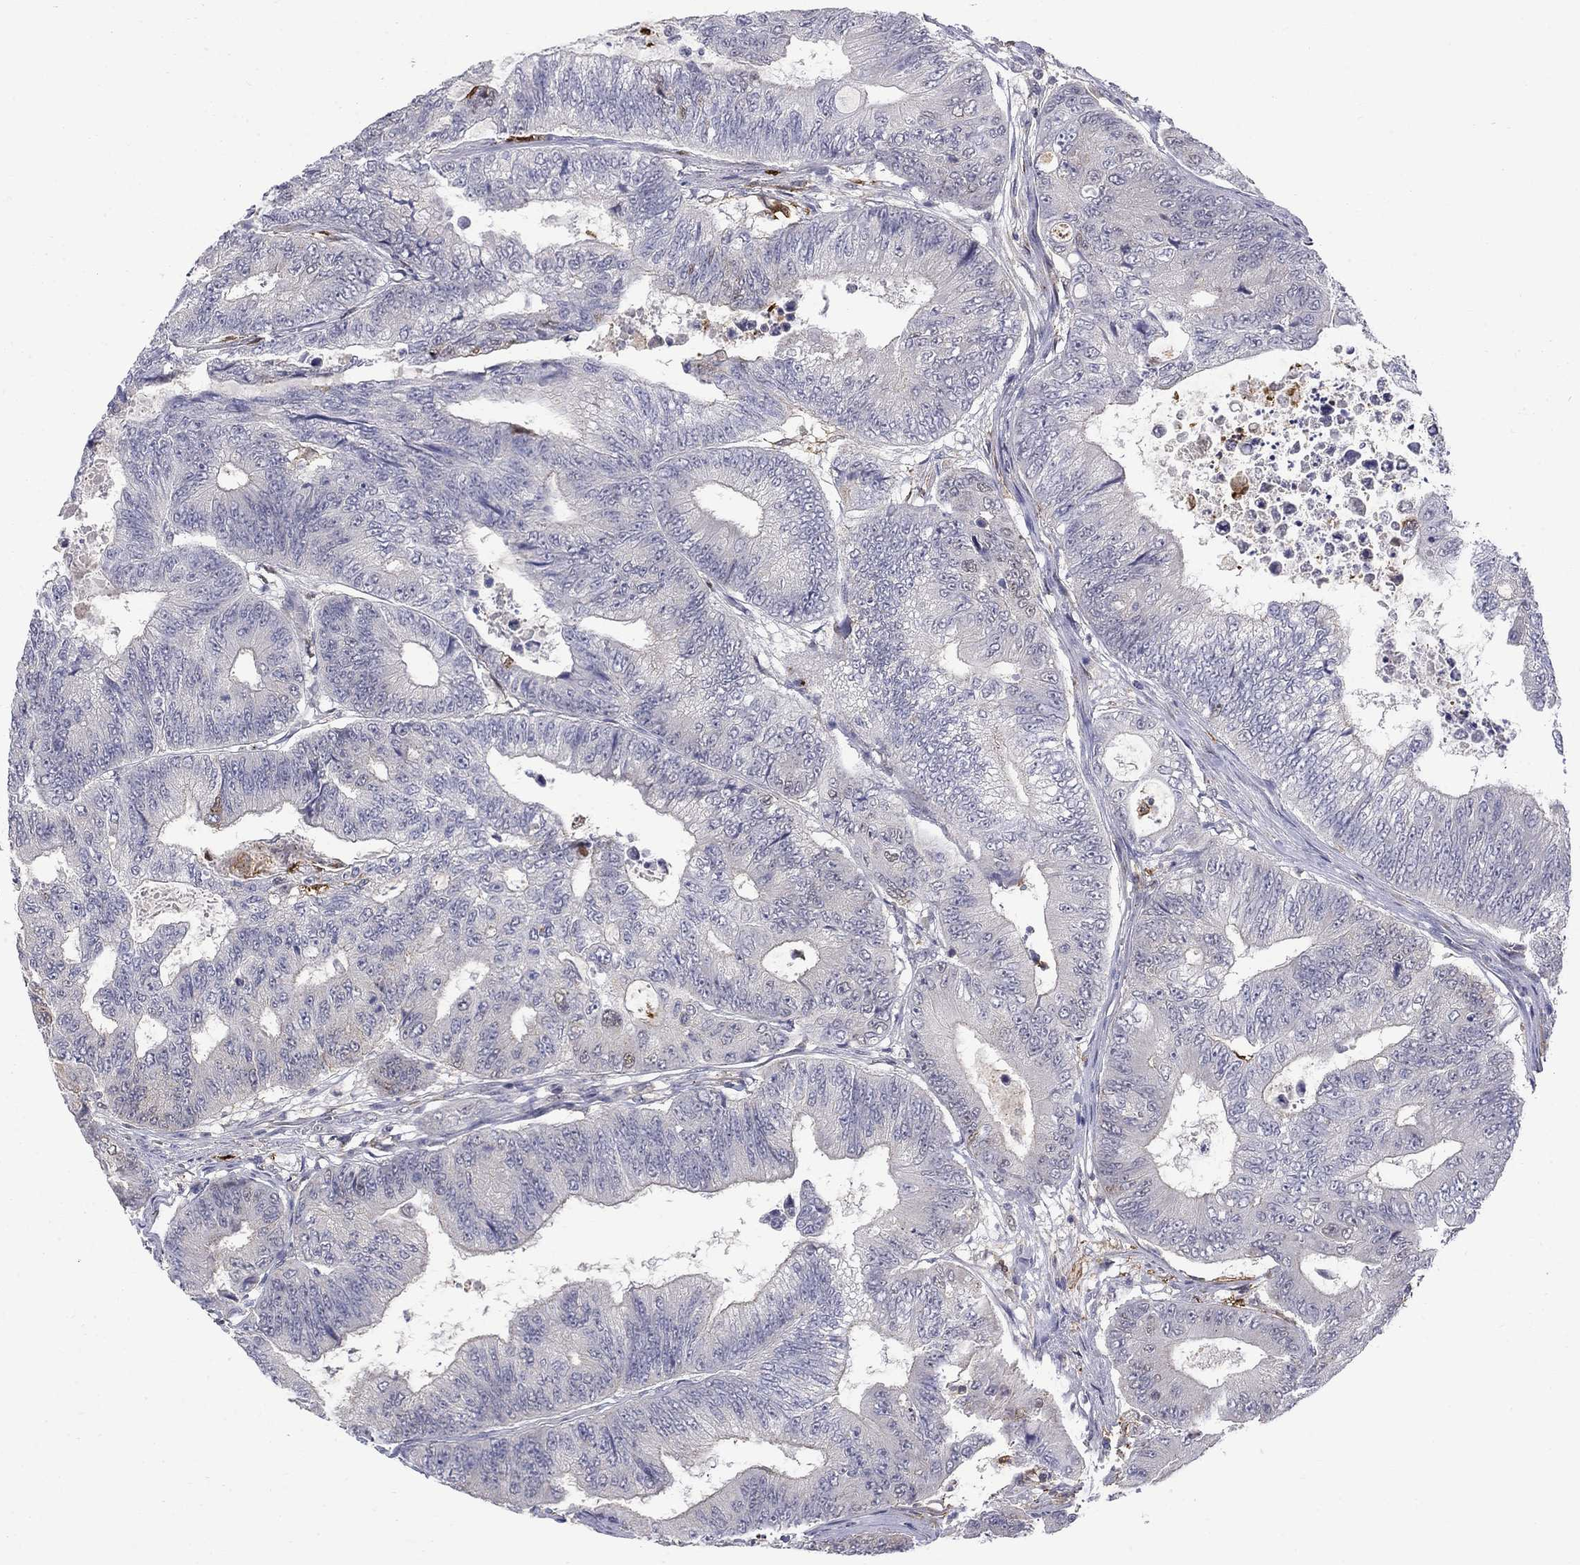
{"staining": {"intensity": "negative", "quantity": "none", "location": "none"}, "tissue": "colorectal cancer", "cell_type": "Tumor cells", "image_type": "cancer", "snomed": [{"axis": "morphology", "description": "Adenocarcinoma, NOS"}, {"axis": "topography", "description": "Colon"}], "caption": "Immunohistochemistry image of human colorectal cancer stained for a protein (brown), which exhibits no staining in tumor cells.", "gene": "PCBP3", "patient": {"sex": "female", "age": 48}}